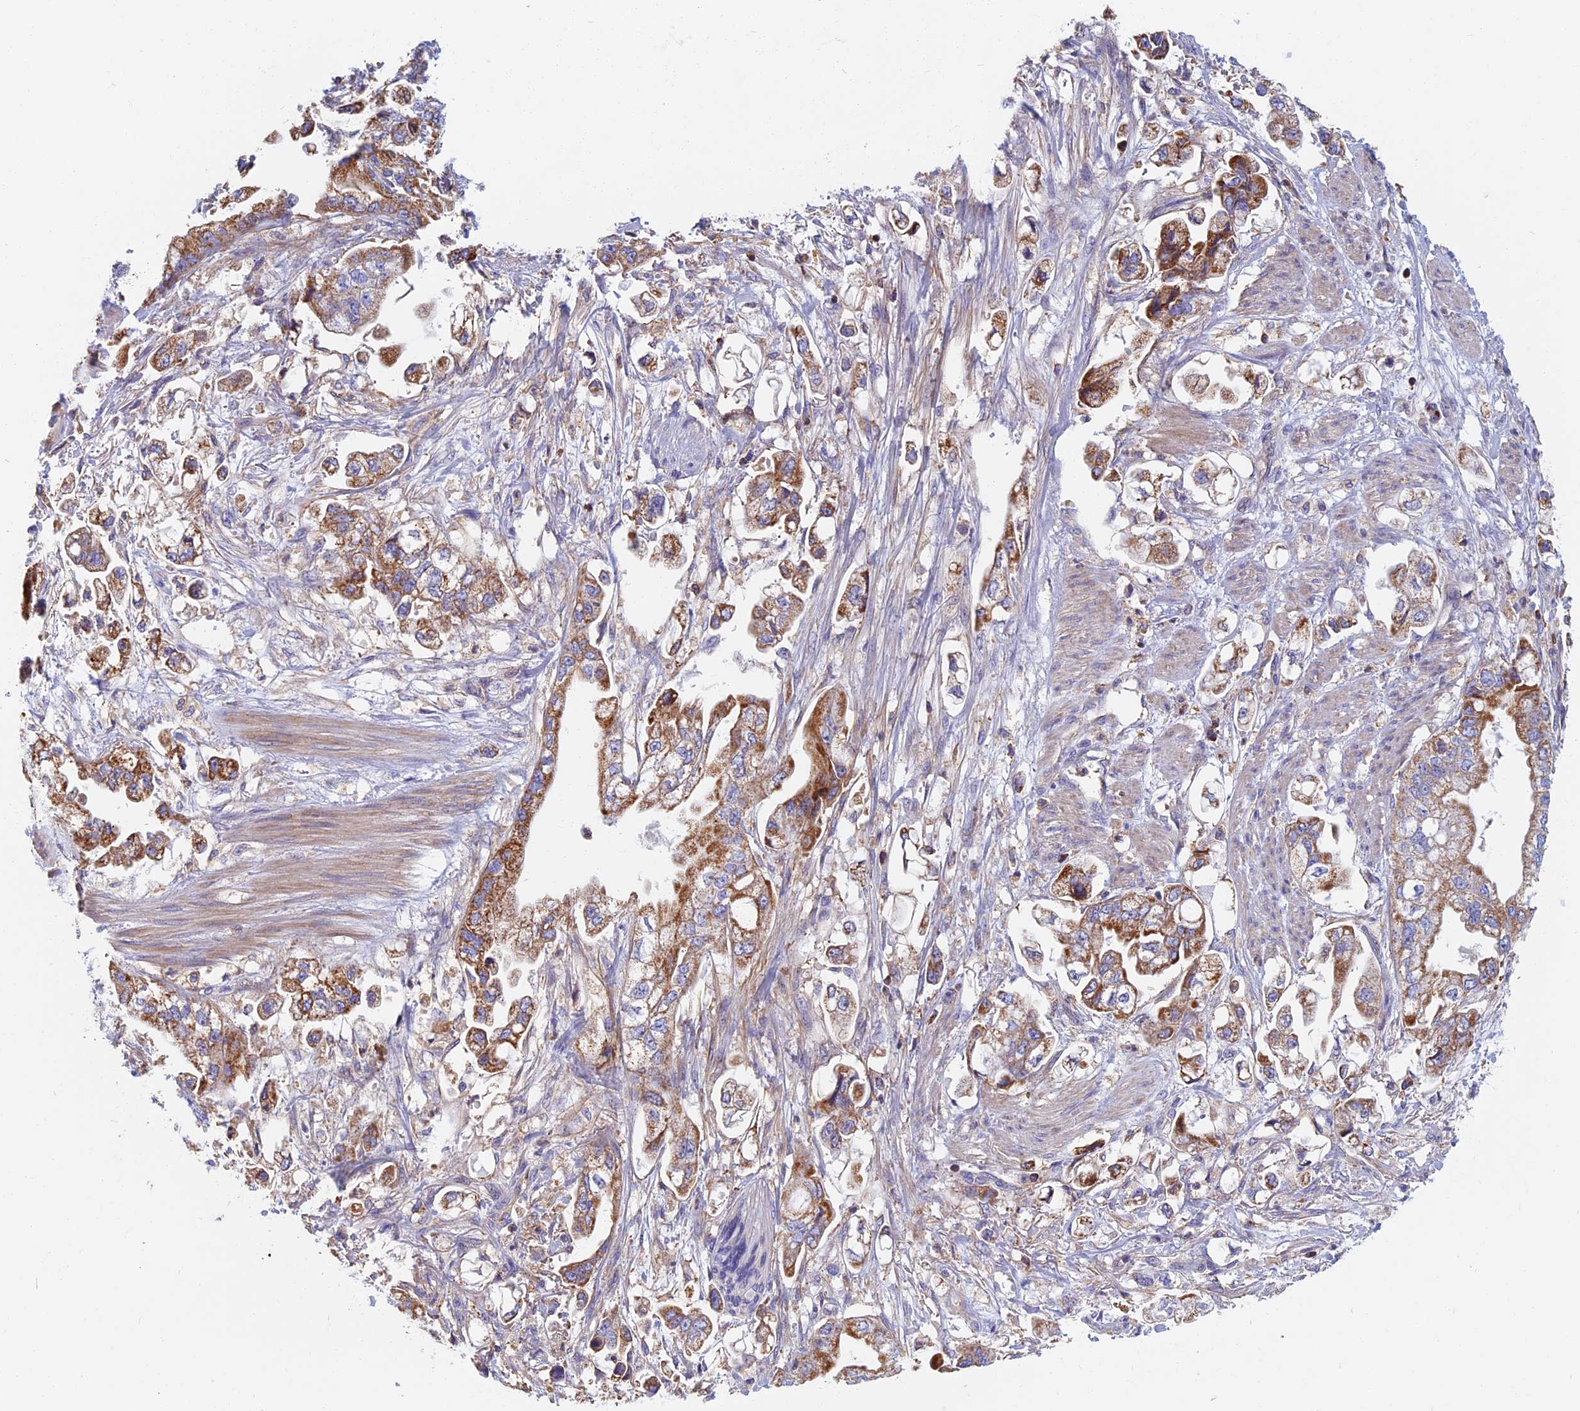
{"staining": {"intensity": "moderate", "quantity": ">75%", "location": "cytoplasmic/membranous"}, "tissue": "stomach cancer", "cell_type": "Tumor cells", "image_type": "cancer", "snomed": [{"axis": "morphology", "description": "Adenocarcinoma, NOS"}, {"axis": "topography", "description": "Stomach"}], "caption": "IHC photomicrograph of stomach adenocarcinoma stained for a protein (brown), which shows medium levels of moderate cytoplasmic/membranous staining in about >75% of tumor cells.", "gene": "HSD17B8", "patient": {"sex": "male", "age": 62}}